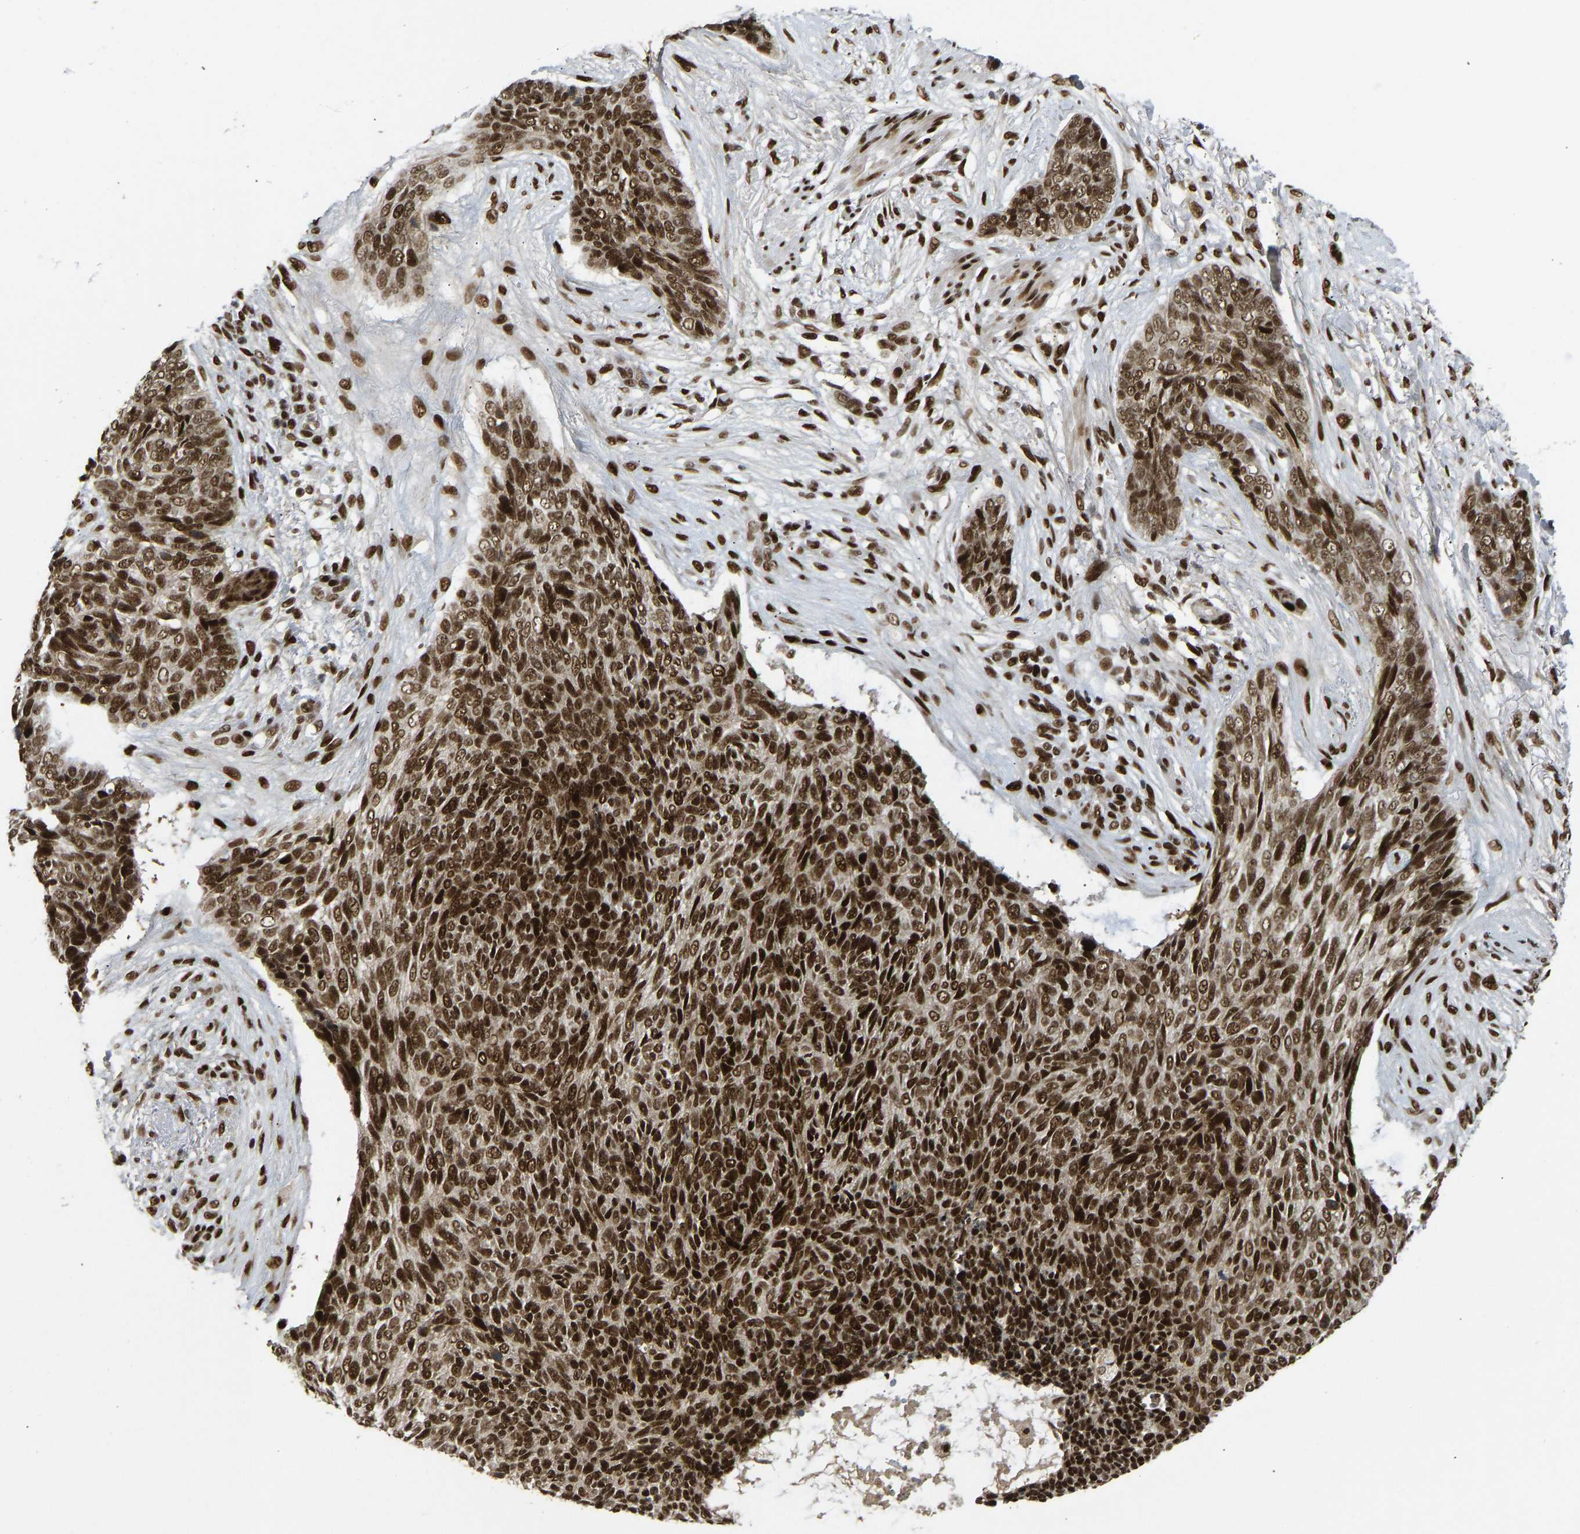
{"staining": {"intensity": "strong", "quantity": ">75%", "location": "nuclear"}, "tissue": "skin cancer", "cell_type": "Tumor cells", "image_type": "cancer", "snomed": [{"axis": "morphology", "description": "Basal cell carcinoma"}, {"axis": "topography", "description": "Skin"}], "caption": "Immunohistochemical staining of skin basal cell carcinoma exhibits strong nuclear protein positivity in about >75% of tumor cells.", "gene": "FOXK1", "patient": {"sex": "female", "age": 84}}